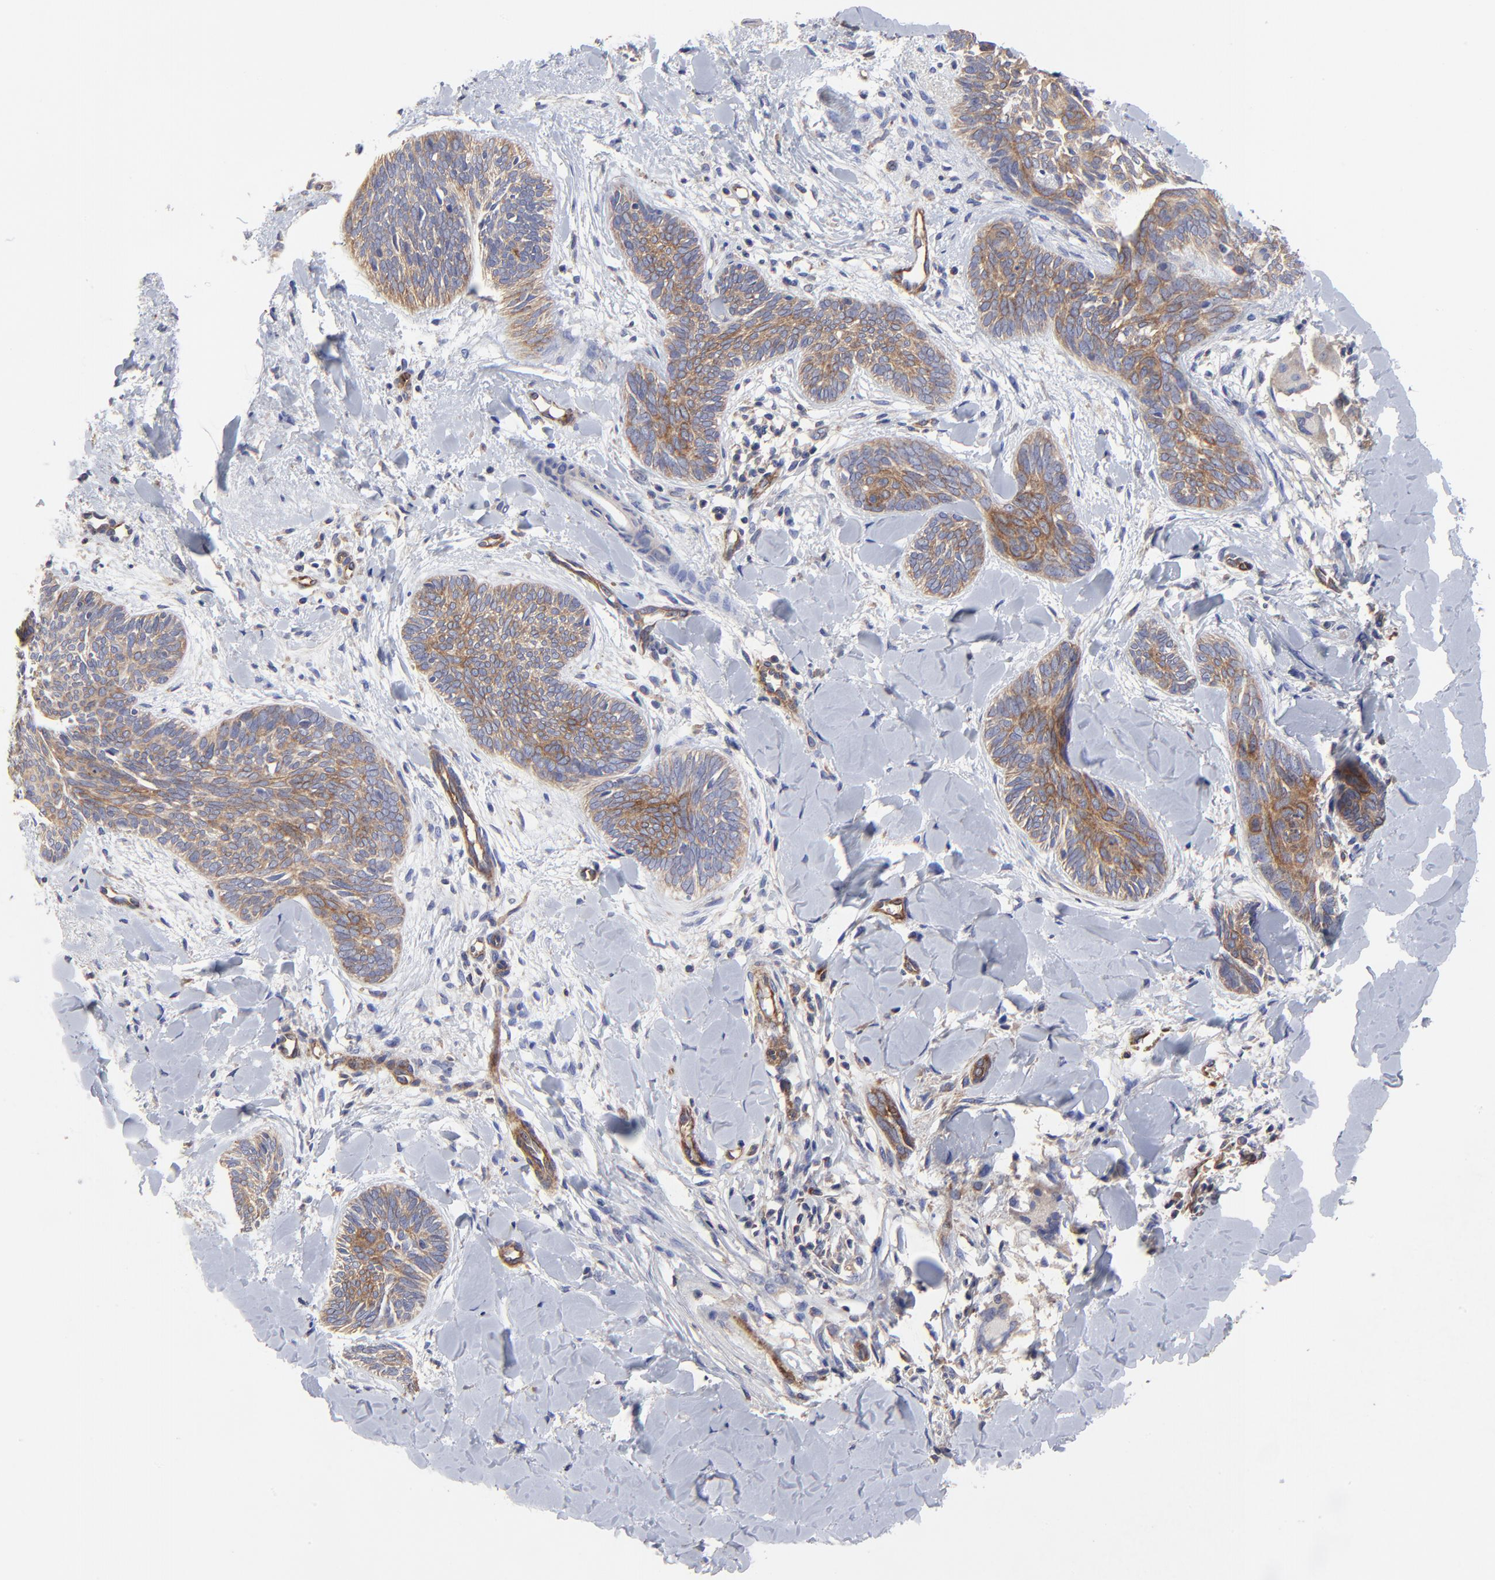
{"staining": {"intensity": "moderate", "quantity": ">75%", "location": "cytoplasmic/membranous"}, "tissue": "skin cancer", "cell_type": "Tumor cells", "image_type": "cancer", "snomed": [{"axis": "morphology", "description": "Basal cell carcinoma"}, {"axis": "topography", "description": "Skin"}], "caption": "Approximately >75% of tumor cells in human skin cancer (basal cell carcinoma) show moderate cytoplasmic/membranous protein staining as visualized by brown immunohistochemical staining.", "gene": "SULF2", "patient": {"sex": "female", "age": 81}}